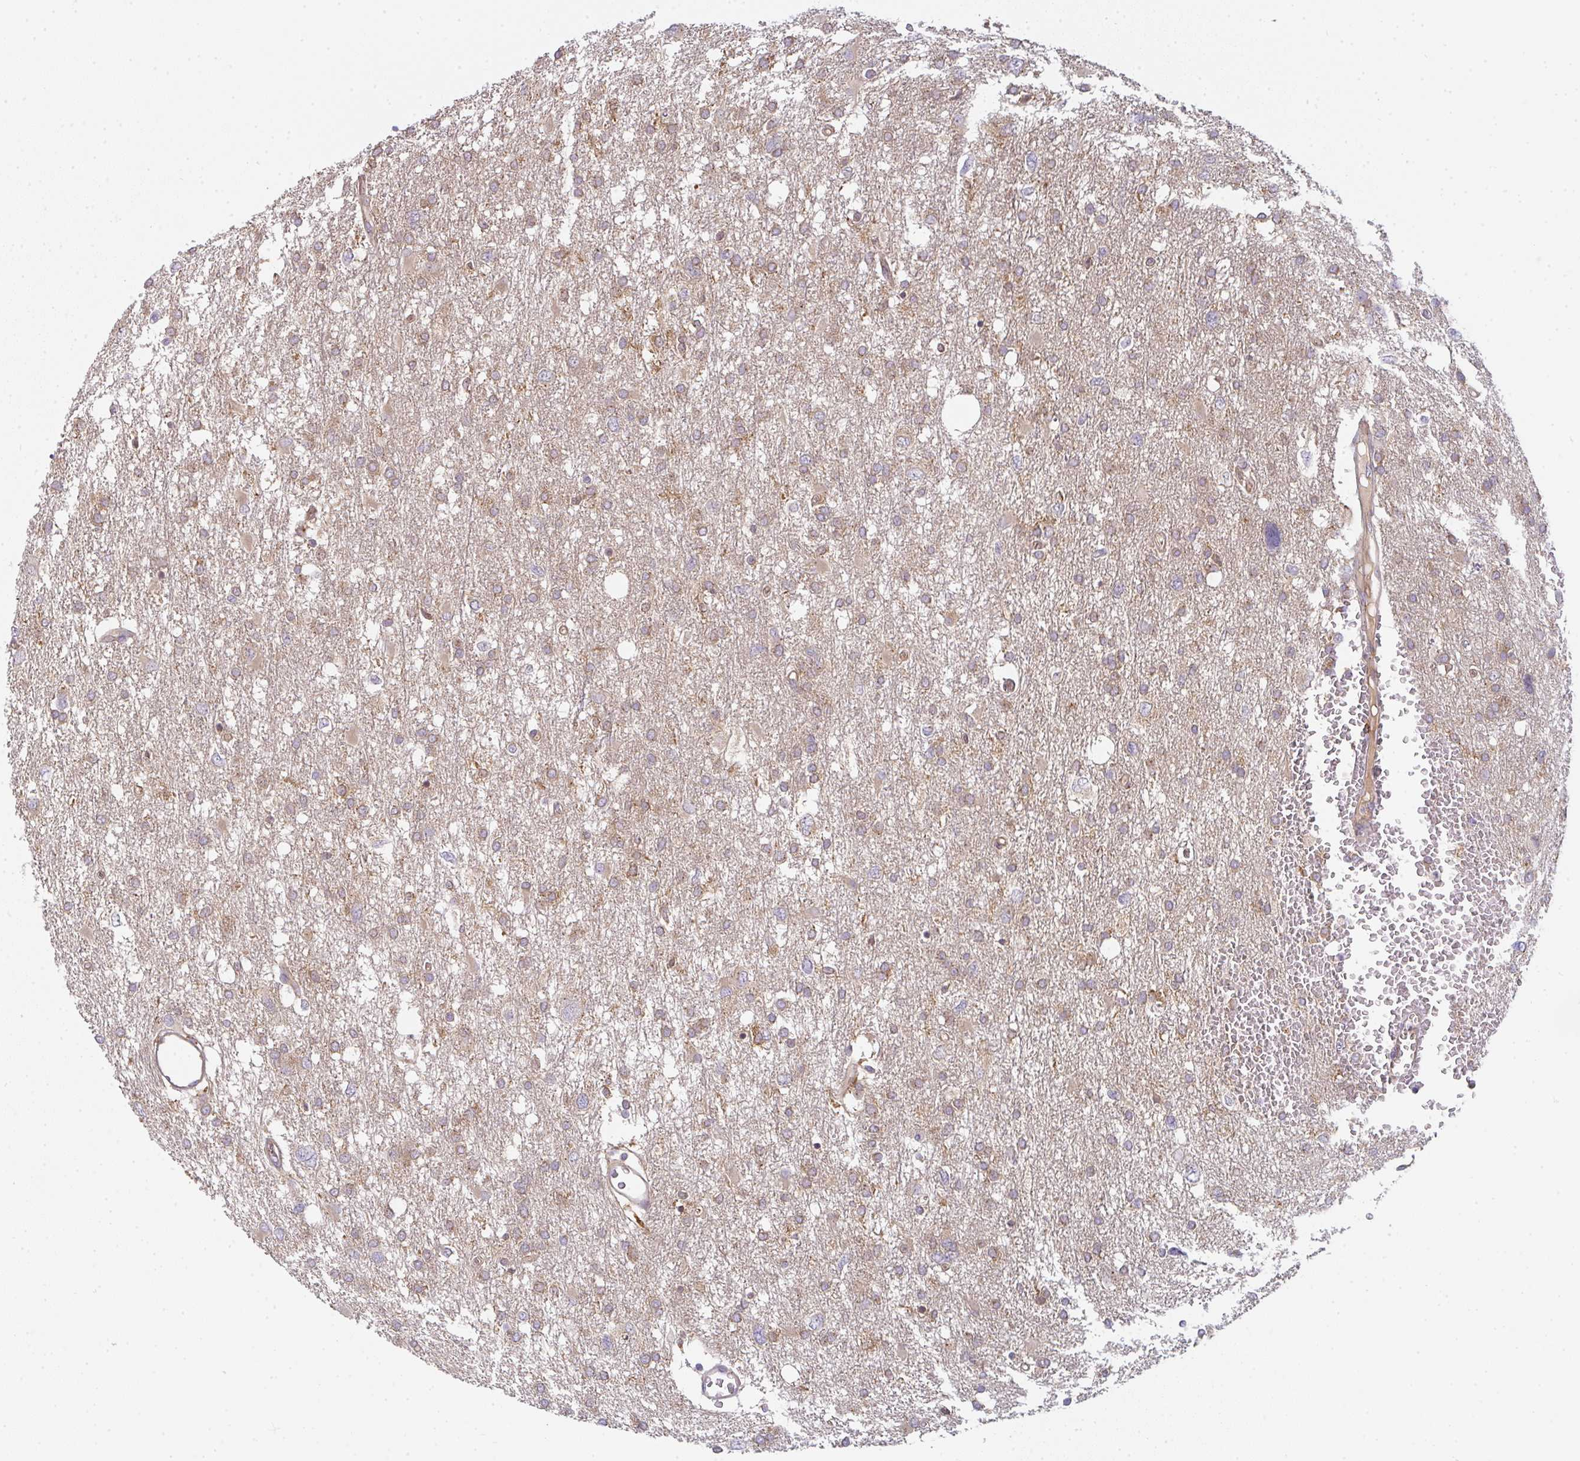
{"staining": {"intensity": "weak", "quantity": ">75%", "location": "cytoplasmic/membranous"}, "tissue": "glioma", "cell_type": "Tumor cells", "image_type": "cancer", "snomed": [{"axis": "morphology", "description": "Glioma, malignant, High grade"}, {"axis": "topography", "description": "Brain"}], "caption": "Immunohistochemical staining of human glioma displays weak cytoplasmic/membranous protein expression in about >75% of tumor cells.", "gene": "SNX5", "patient": {"sex": "male", "age": 61}}